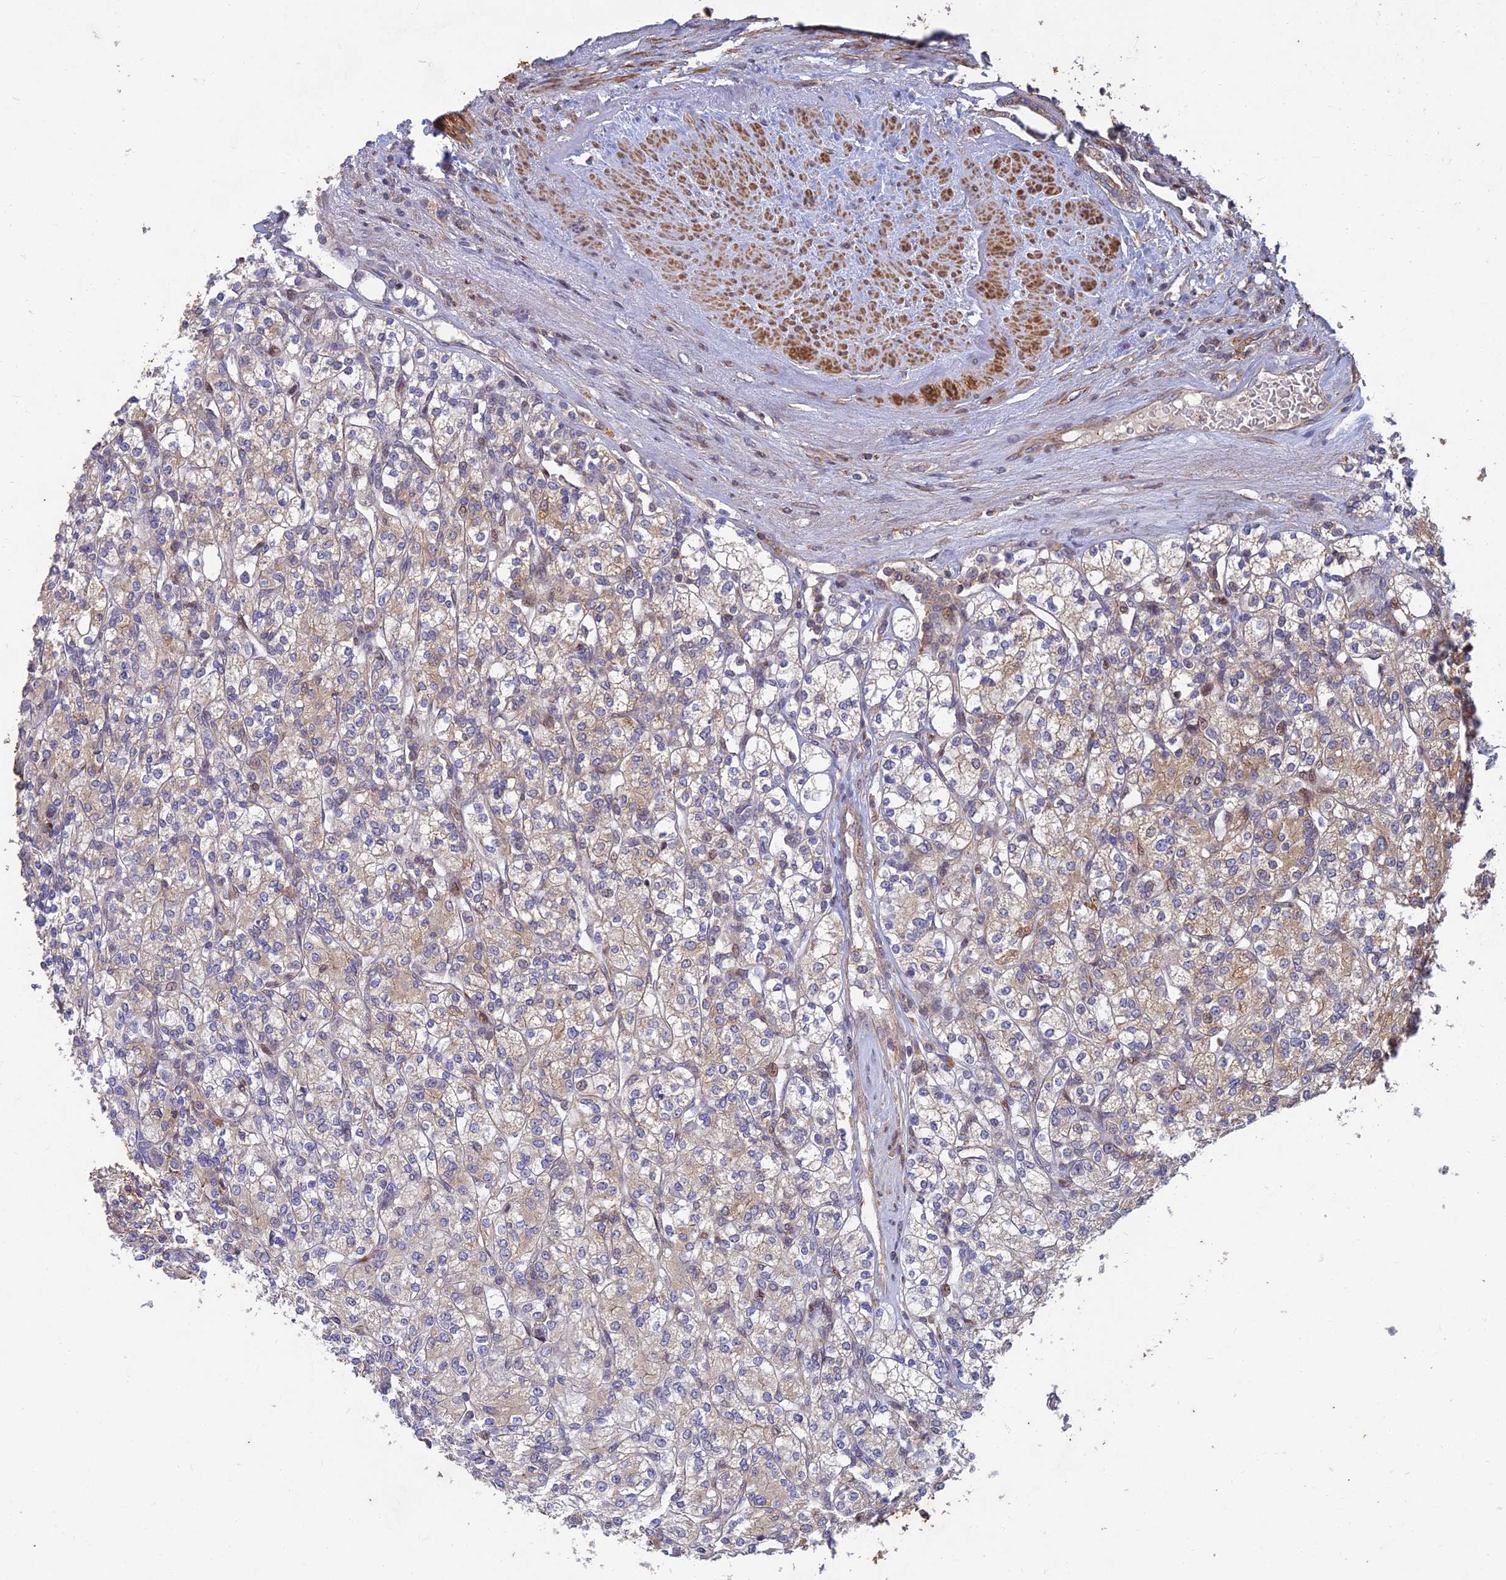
{"staining": {"intensity": "weak", "quantity": "25%-75%", "location": "cytoplasmic/membranous"}, "tissue": "renal cancer", "cell_type": "Tumor cells", "image_type": "cancer", "snomed": [{"axis": "morphology", "description": "Adenocarcinoma, NOS"}, {"axis": "topography", "description": "Kidney"}], "caption": "Tumor cells exhibit low levels of weak cytoplasmic/membranous positivity in about 25%-75% of cells in human renal cancer (adenocarcinoma).", "gene": "RELCH", "patient": {"sex": "male", "age": 77}}